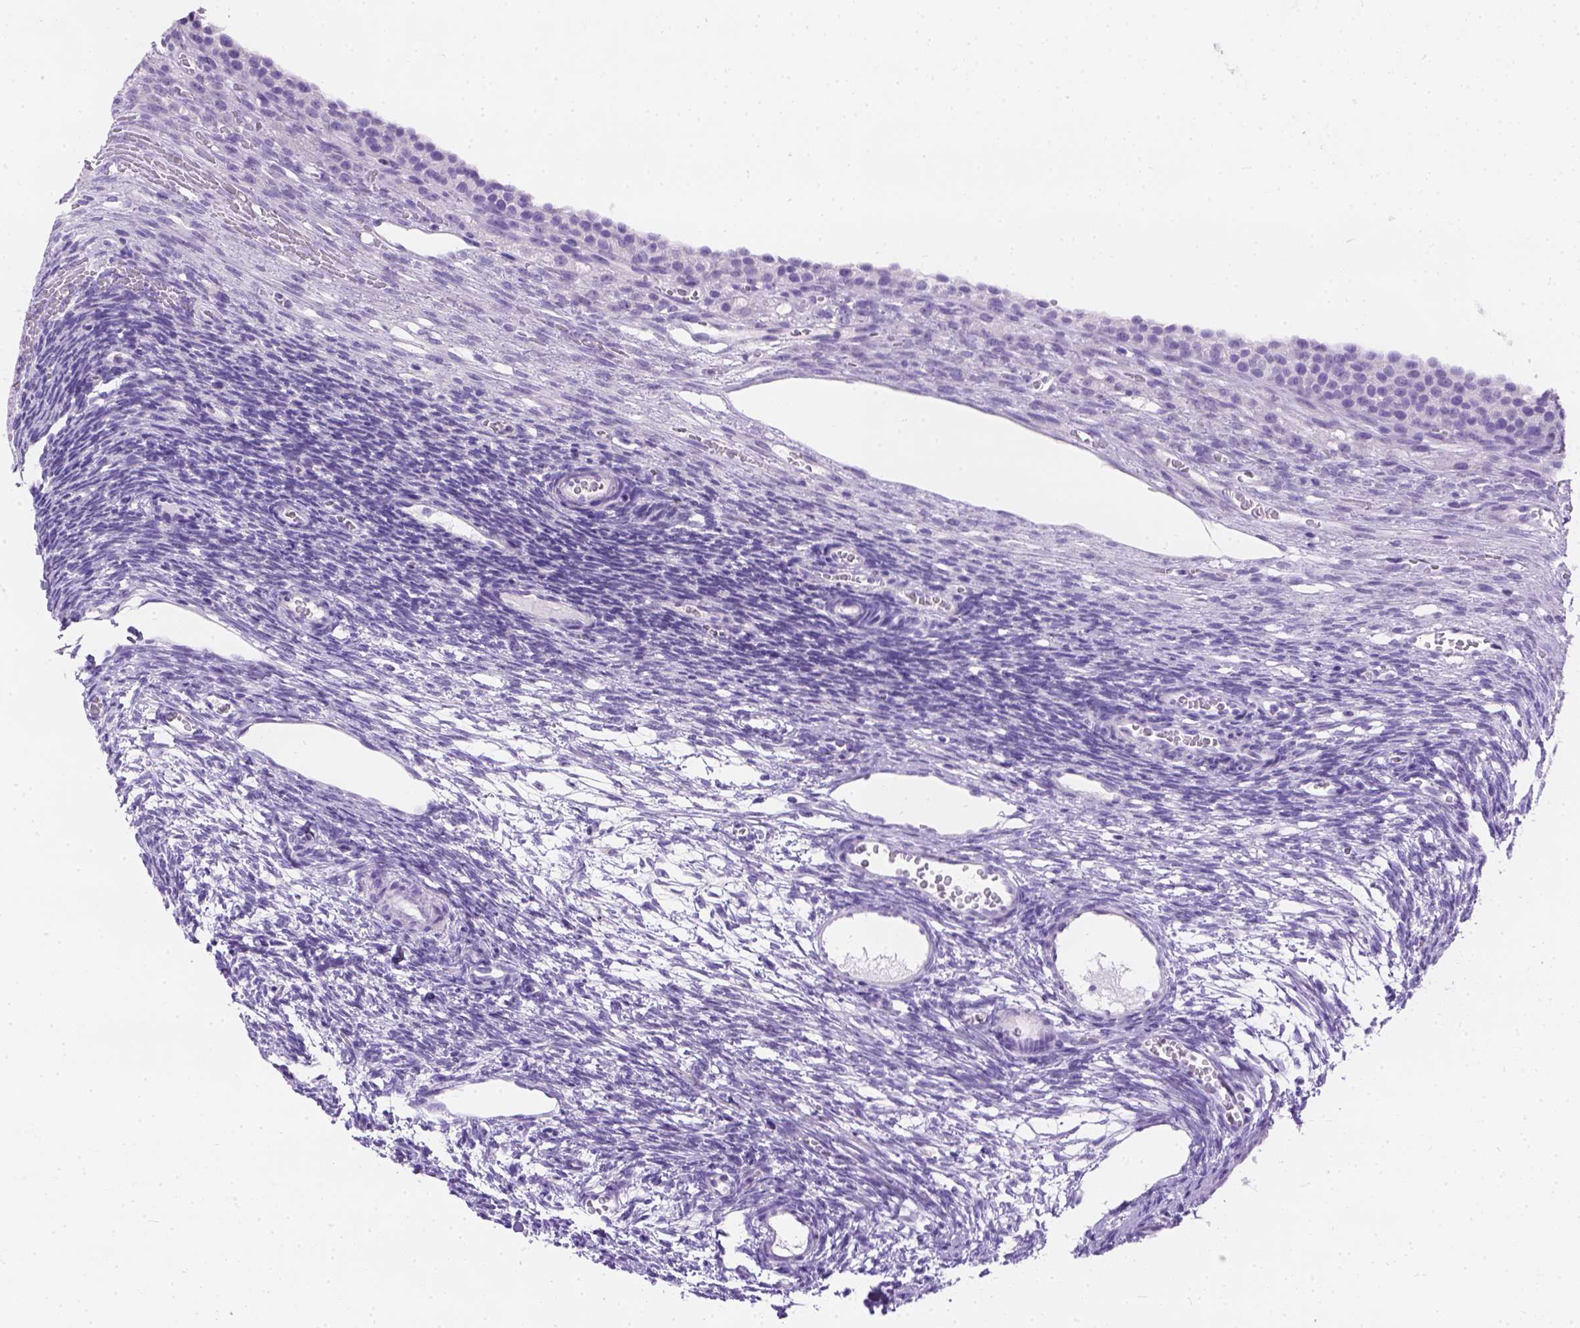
{"staining": {"intensity": "negative", "quantity": "none", "location": "none"}, "tissue": "ovary", "cell_type": "Follicle cells", "image_type": "normal", "snomed": [{"axis": "morphology", "description": "Normal tissue, NOS"}, {"axis": "topography", "description": "Ovary"}], "caption": "Human ovary stained for a protein using IHC exhibits no positivity in follicle cells.", "gene": "TMEM38A", "patient": {"sex": "female", "age": 34}}